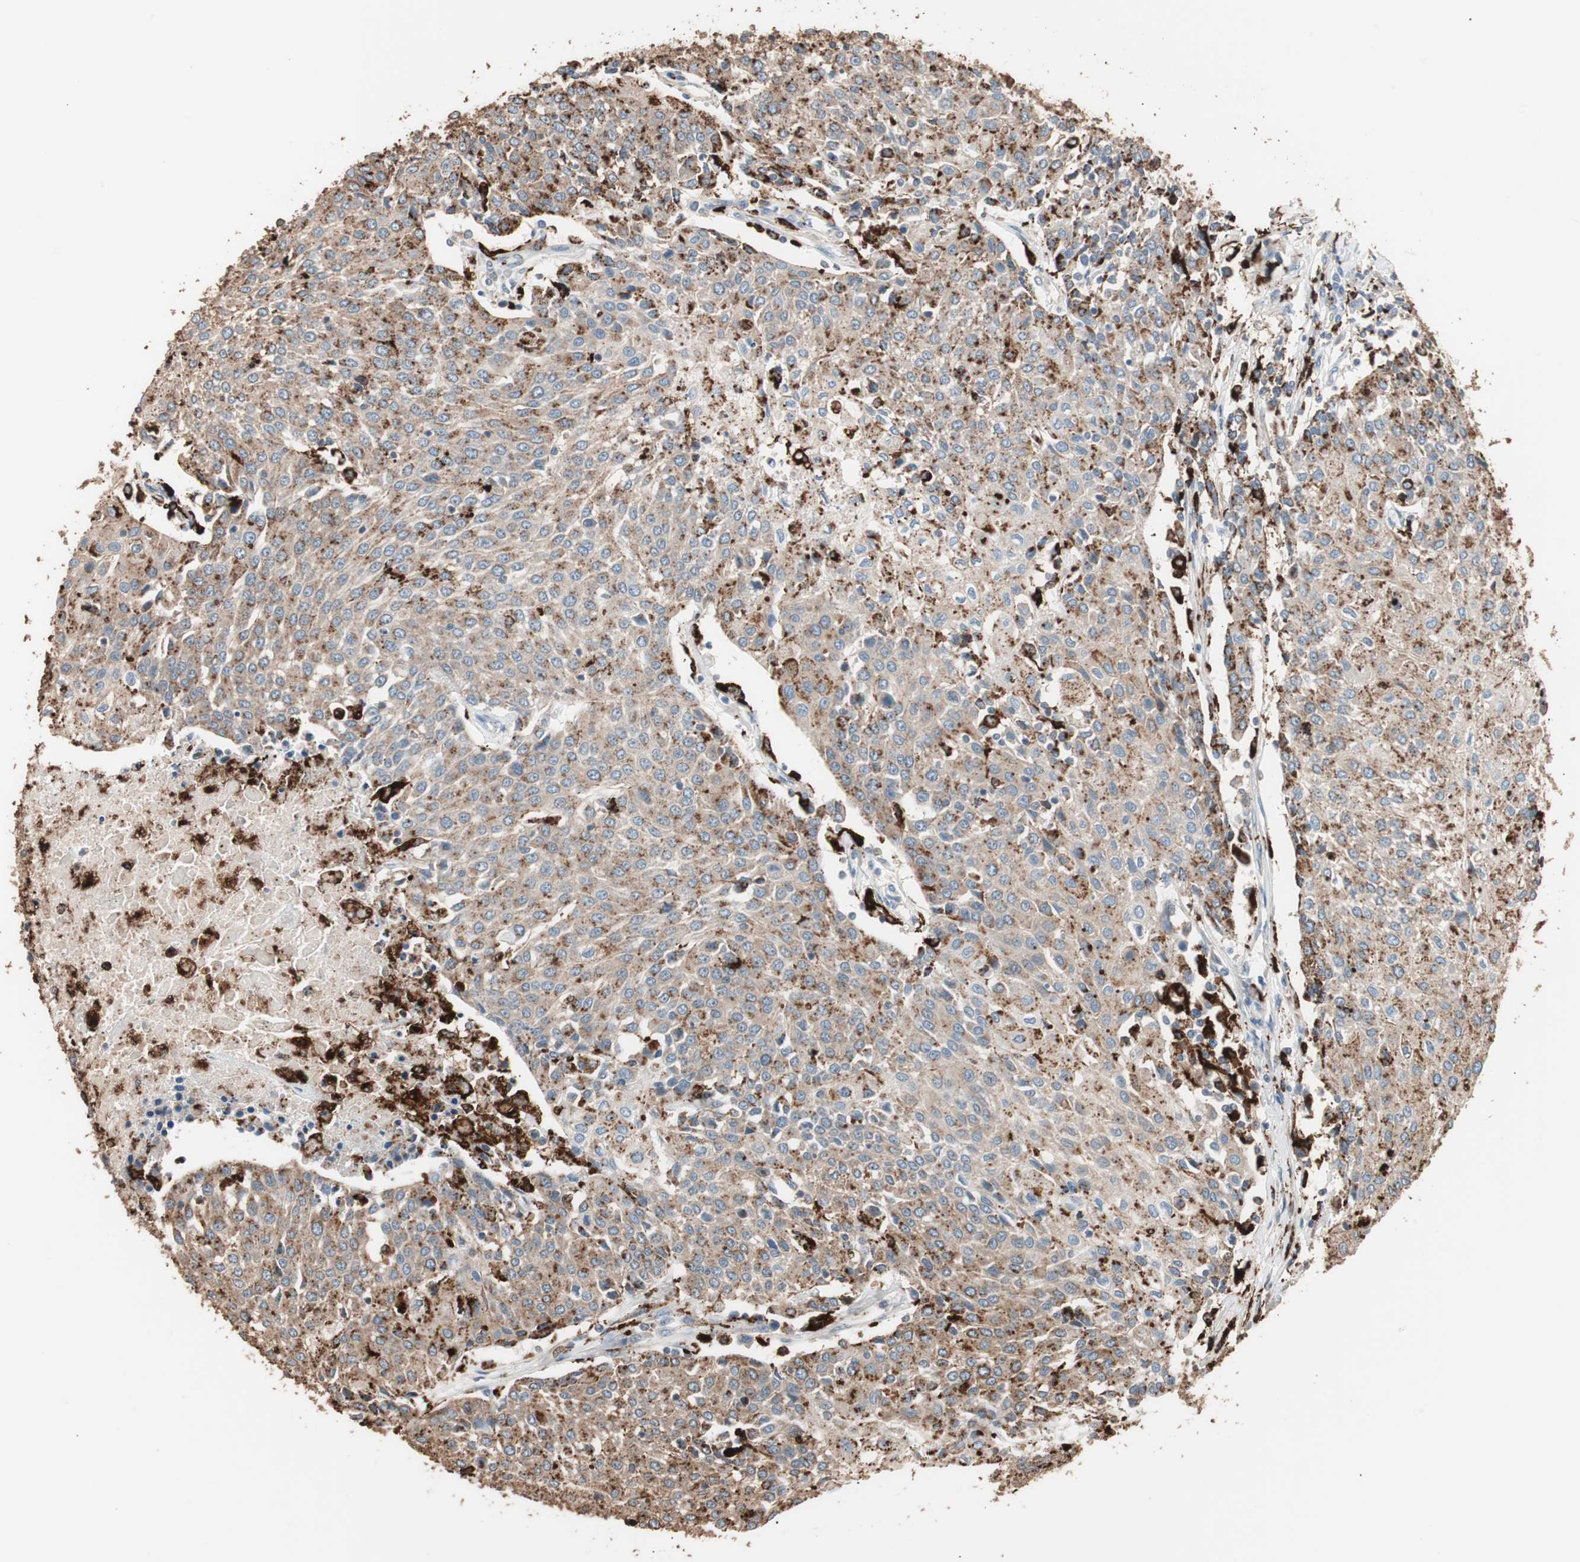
{"staining": {"intensity": "moderate", "quantity": ">75%", "location": "cytoplasmic/membranous"}, "tissue": "urothelial cancer", "cell_type": "Tumor cells", "image_type": "cancer", "snomed": [{"axis": "morphology", "description": "Urothelial carcinoma, High grade"}, {"axis": "topography", "description": "Urinary bladder"}], "caption": "High-power microscopy captured an IHC image of urothelial cancer, revealing moderate cytoplasmic/membranous expression in approximately >75% of tumor cells.", "gene": "CCT3", "patient": {"sex": "female", "age": 85}}